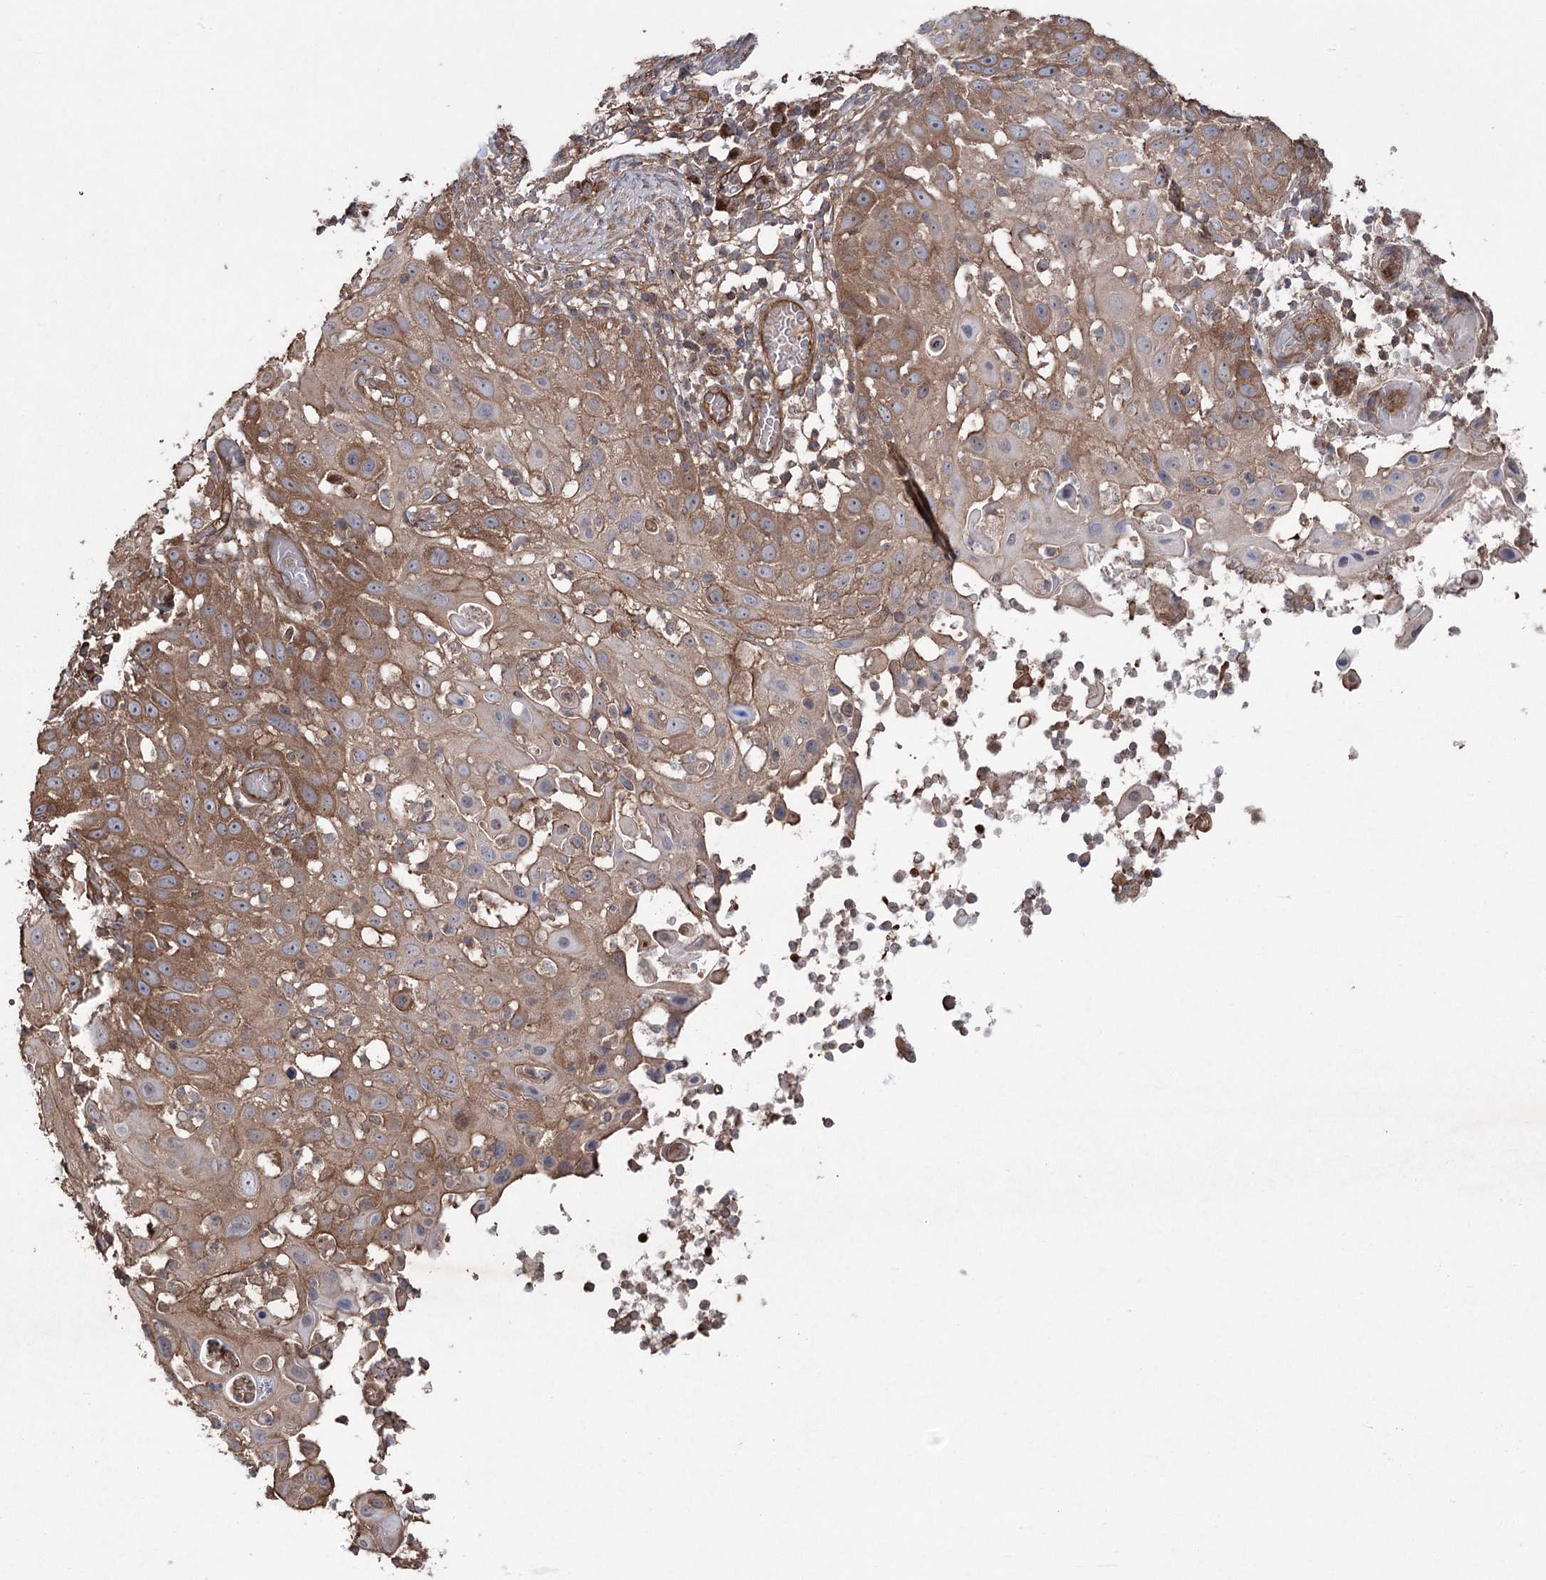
{"staining": {"intensity": "moderate", "quantity": ">75%", "location": "cytoplasmic/membranous"}, "tissue": "skin cancer", "cell_type": "Tumor cells", "image_type": "cancer", "snomed": [{"axis": "morphology", "description": "Squamous cell carcinoma, NOS"}, {"axis": "topography", "description": "Skin"}], "caption": "Immunohistochemistry (IHC) micrograph of neoplastic tissue: skin squamous cell carcinoma stained using immunohistochemistry (IHC) exhibits medium levels of moderate protein expression localized specifically in the cytoplasmic/membranous of tumor cells, appearing as a cytoplasmic/membranous brown color.", "gene": "LARS2", "patient": {"sex": "female", "age": 44}}